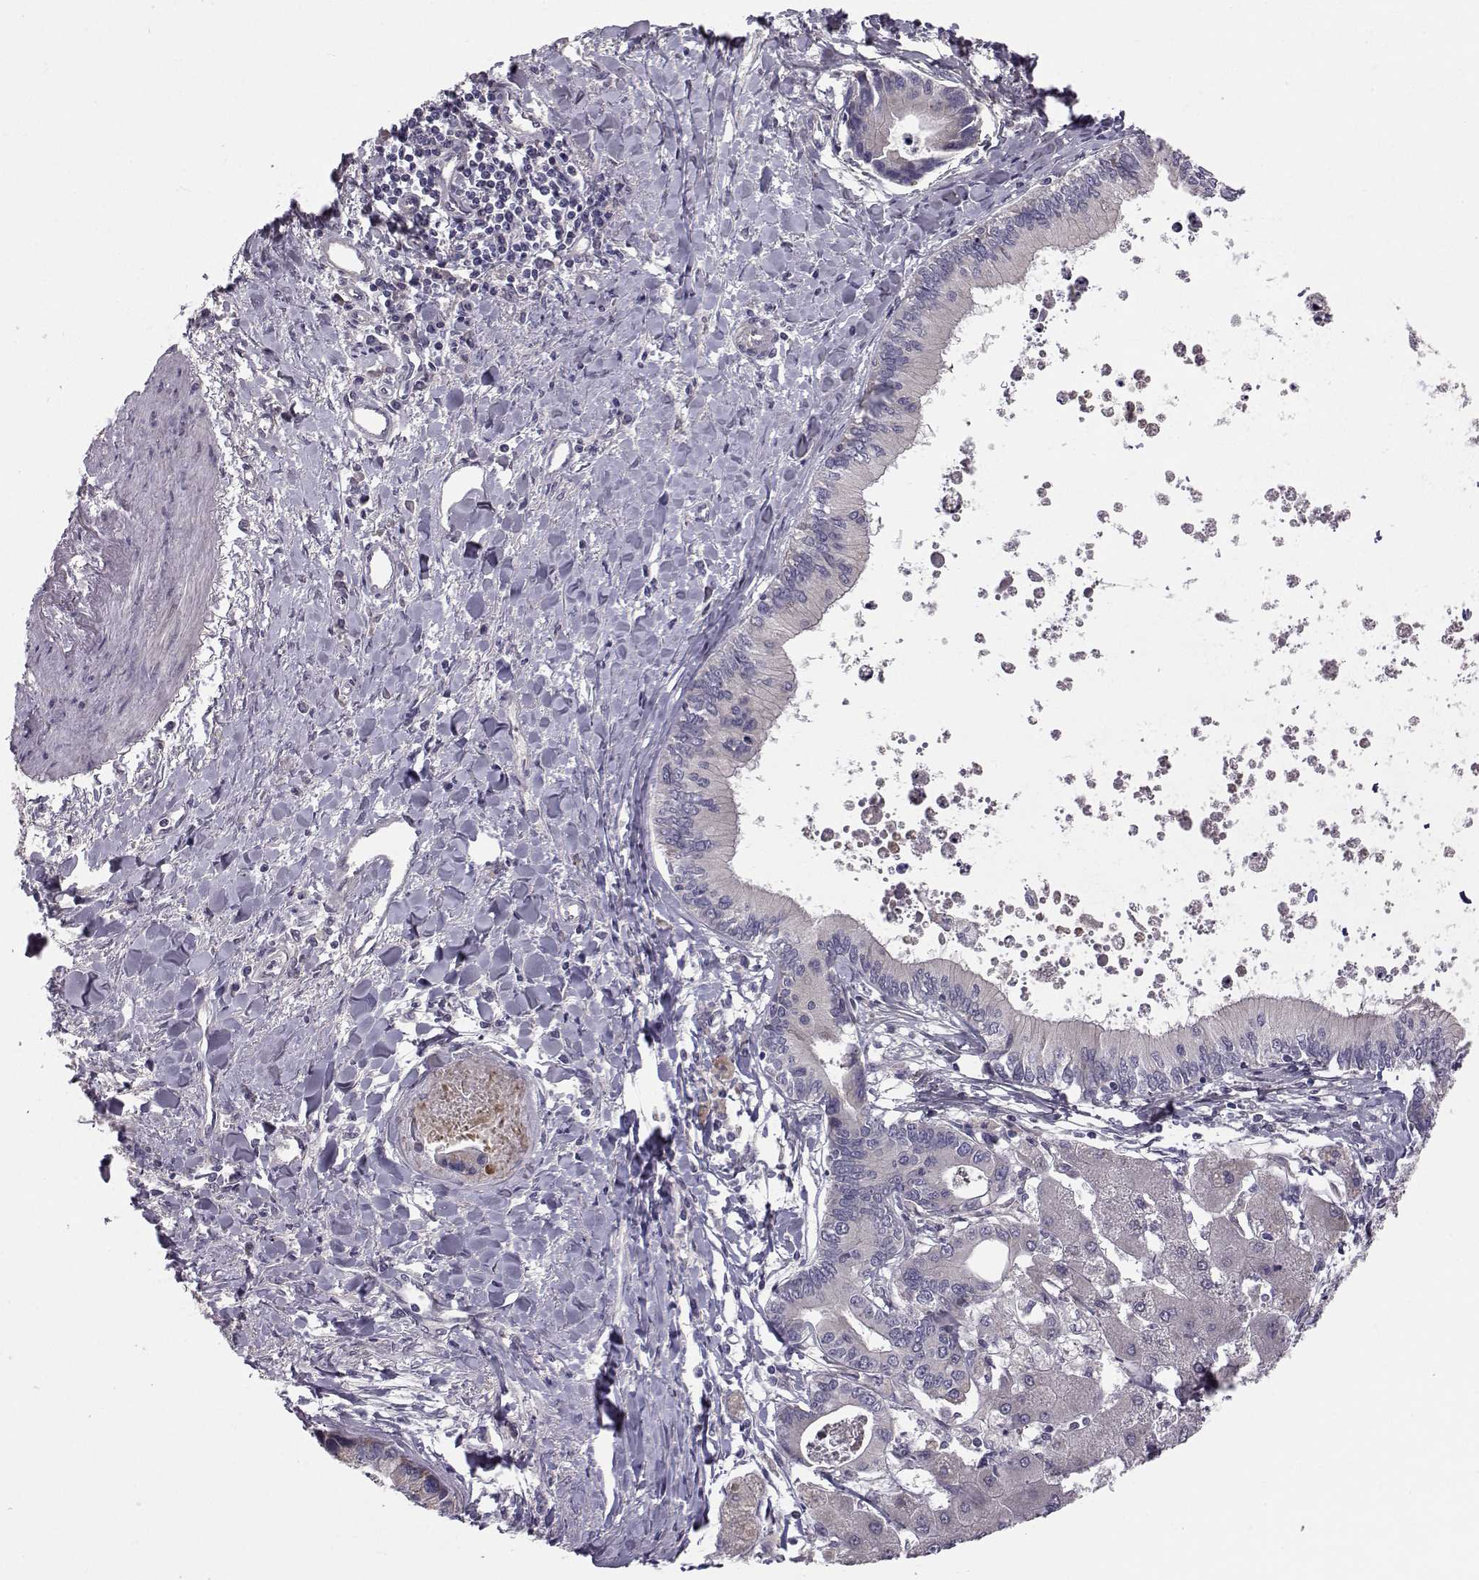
{"staining": {"intensity": "negative", "quantity": "none", "location": "none"}, "tissue": "liver cancer", "cell_type": "Tumor cells", "image_type": "cancer", "snomed": [{"axis": "morphology", "description": "Cholangiocarcinoma"}, {"axis": "topography", "description": "Liver"}], "caption": "High power microscopy image of an immunohistochemistry histopathology image of cholangiocarcinoma (liver), revealing no significant positivity in tumor cells.", "gene": "PEX5L", "patient": {"sex": "male", "age": 66}}